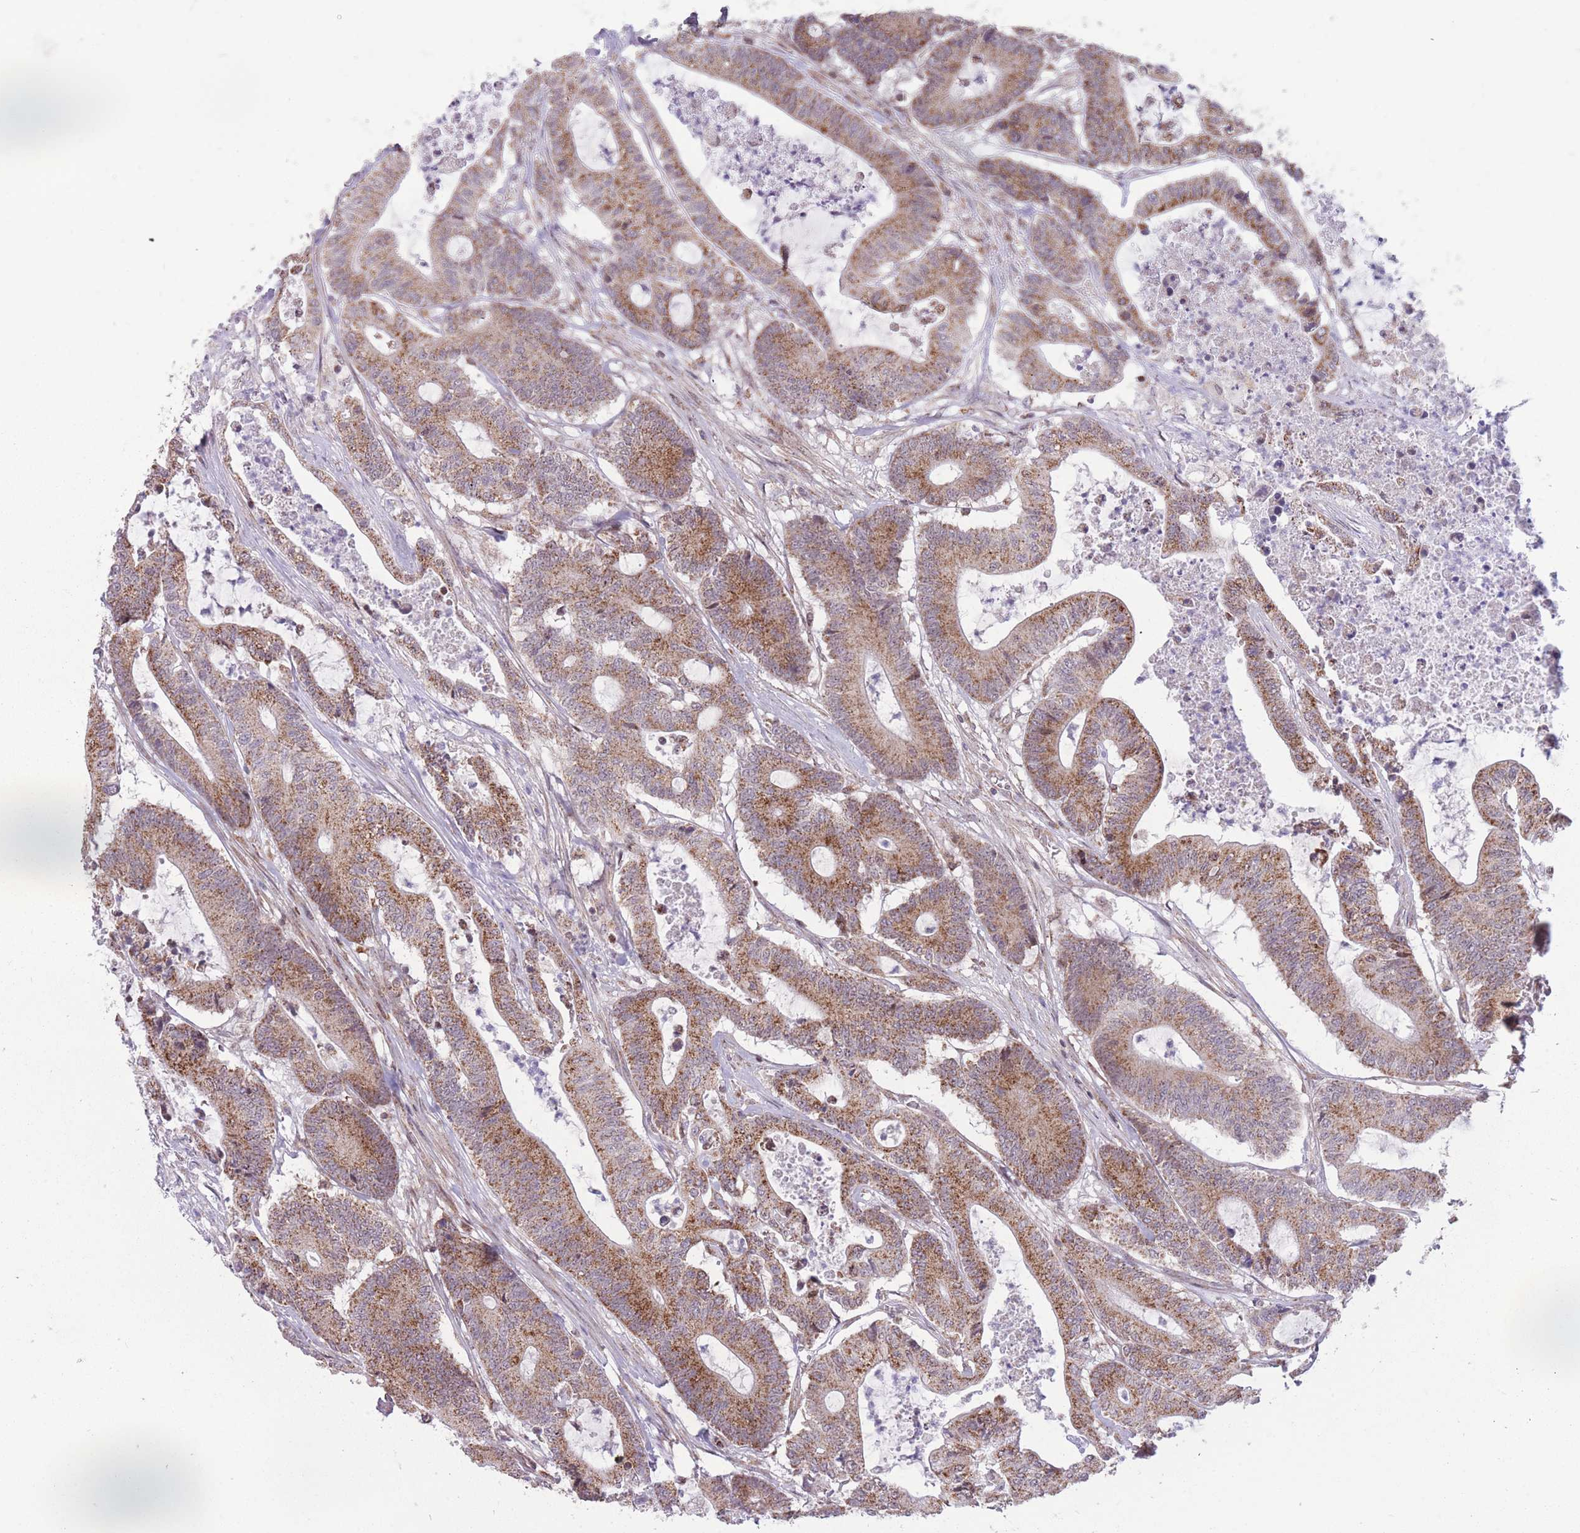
{"staining": {"intensity": "moderate", "quantity": ">75%", "location": "cytoplasmic/membranous"}, "tissue": "colorectal cancer", "cell_type": "Tumor cells", "image_type": "cancer", "snomed": [{"axis": "morphology", "description": "Adenocarcinoma, NOS"}, {"axis": "topography", "description": "Colon"}], "caption": "The micrograph displays immunohistochemical staining of adenocarcinoma (colorectal). There is moderate cytoplasmic/membranous expression is appreciated in approximately >75% of tumor cells.", "gene": "DPYSL4", "patient": {"sex": "female", "age": 84}}